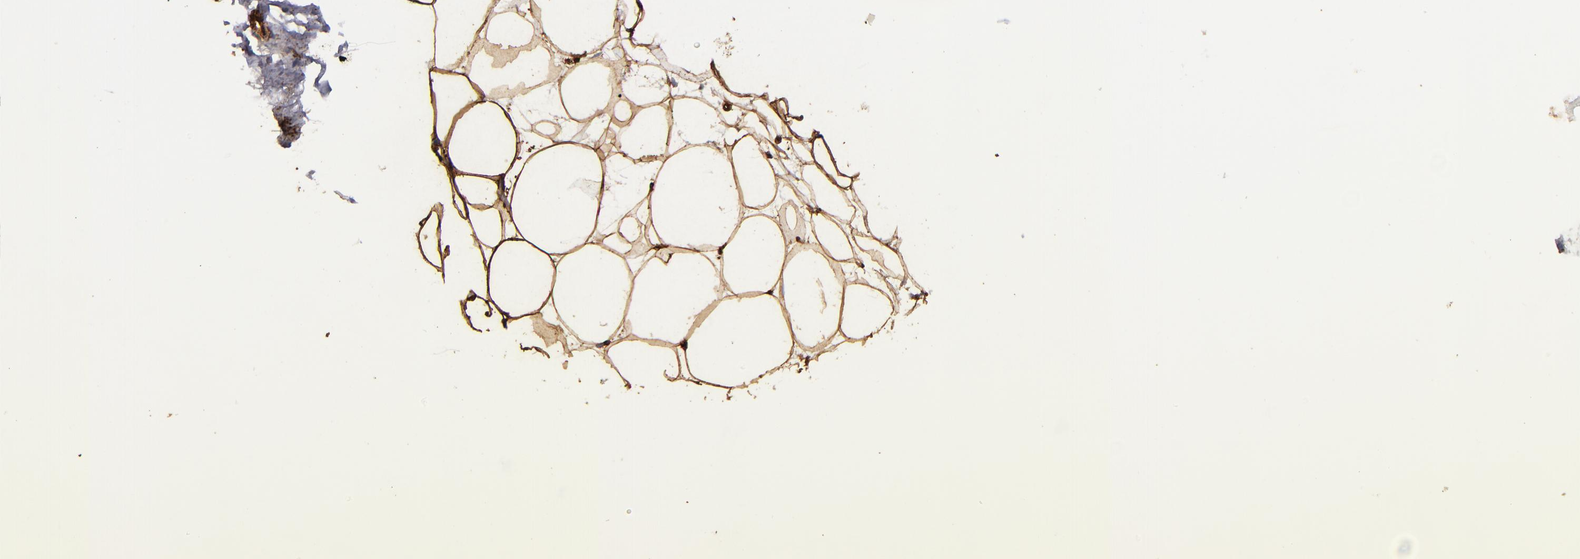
{"staining": {"intensity": "strong", "quantity": ">75%", "location": "cytoplasmic/membranous"}, "tissue": "adipose tissue", "cell_type": "Adipocytes", "image_type": "normal", "snomed": [{"axis": "morphology", "description": "Normal tissue, NOS"}, {"axis": "topography", "description": "Breast"}], "caption": "Immunohistochemistry (IHC) image of benign adipose tissue: human adipose tissue stained using immunohistochemistry (IHC) exhibits high levels of strong protein expression localized specifically in the cytoplasmic/membranous of adipocytes, appearing as a cytoplasmic/membranous brown color.", "gene": "CD36", "patient": {"sex": "female", "age": 22}}